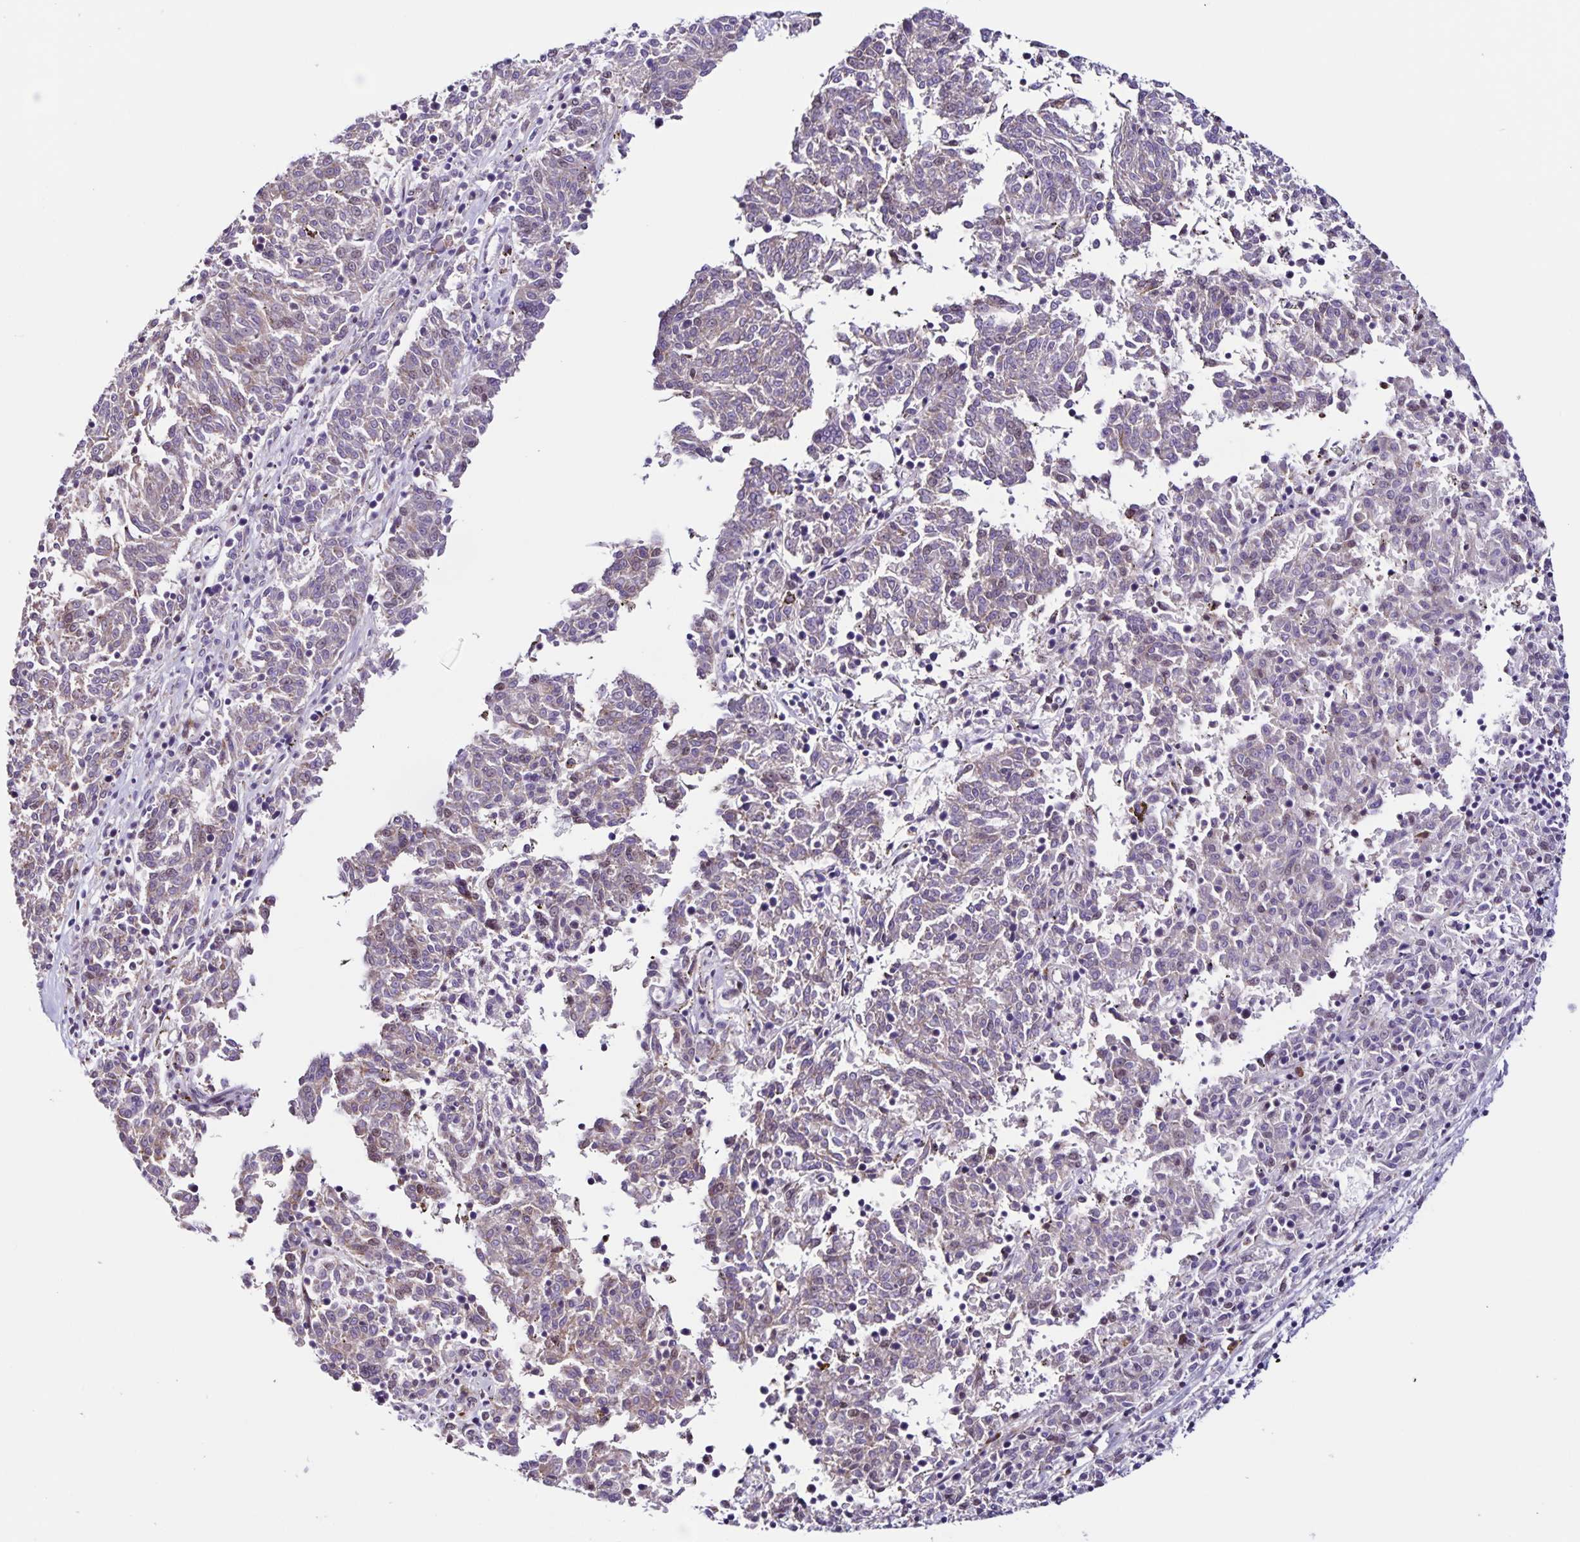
{"staining": {"intensity": "weak", "quantity": "<25%", "location": "cytoplasmic/membranous"}, "tissue": "melanoma", "cell_type": "Tumor cells", "image_type": "cancer", "snomed": [{"axis": "morphology", "description": "Malignant melanoma, NOS"}, {"axis": "topography", "description": "Skin"}], "caption": "Tumor cells show no significant protein expression in melanoma. (DAB (3,3'-diaminobenzidine) immunohistochemistry (IHC) visualized using brightfield microscopy, high magnification).", "gene": "RNFT2", "patient": {"sex": "female", "age": 72}}